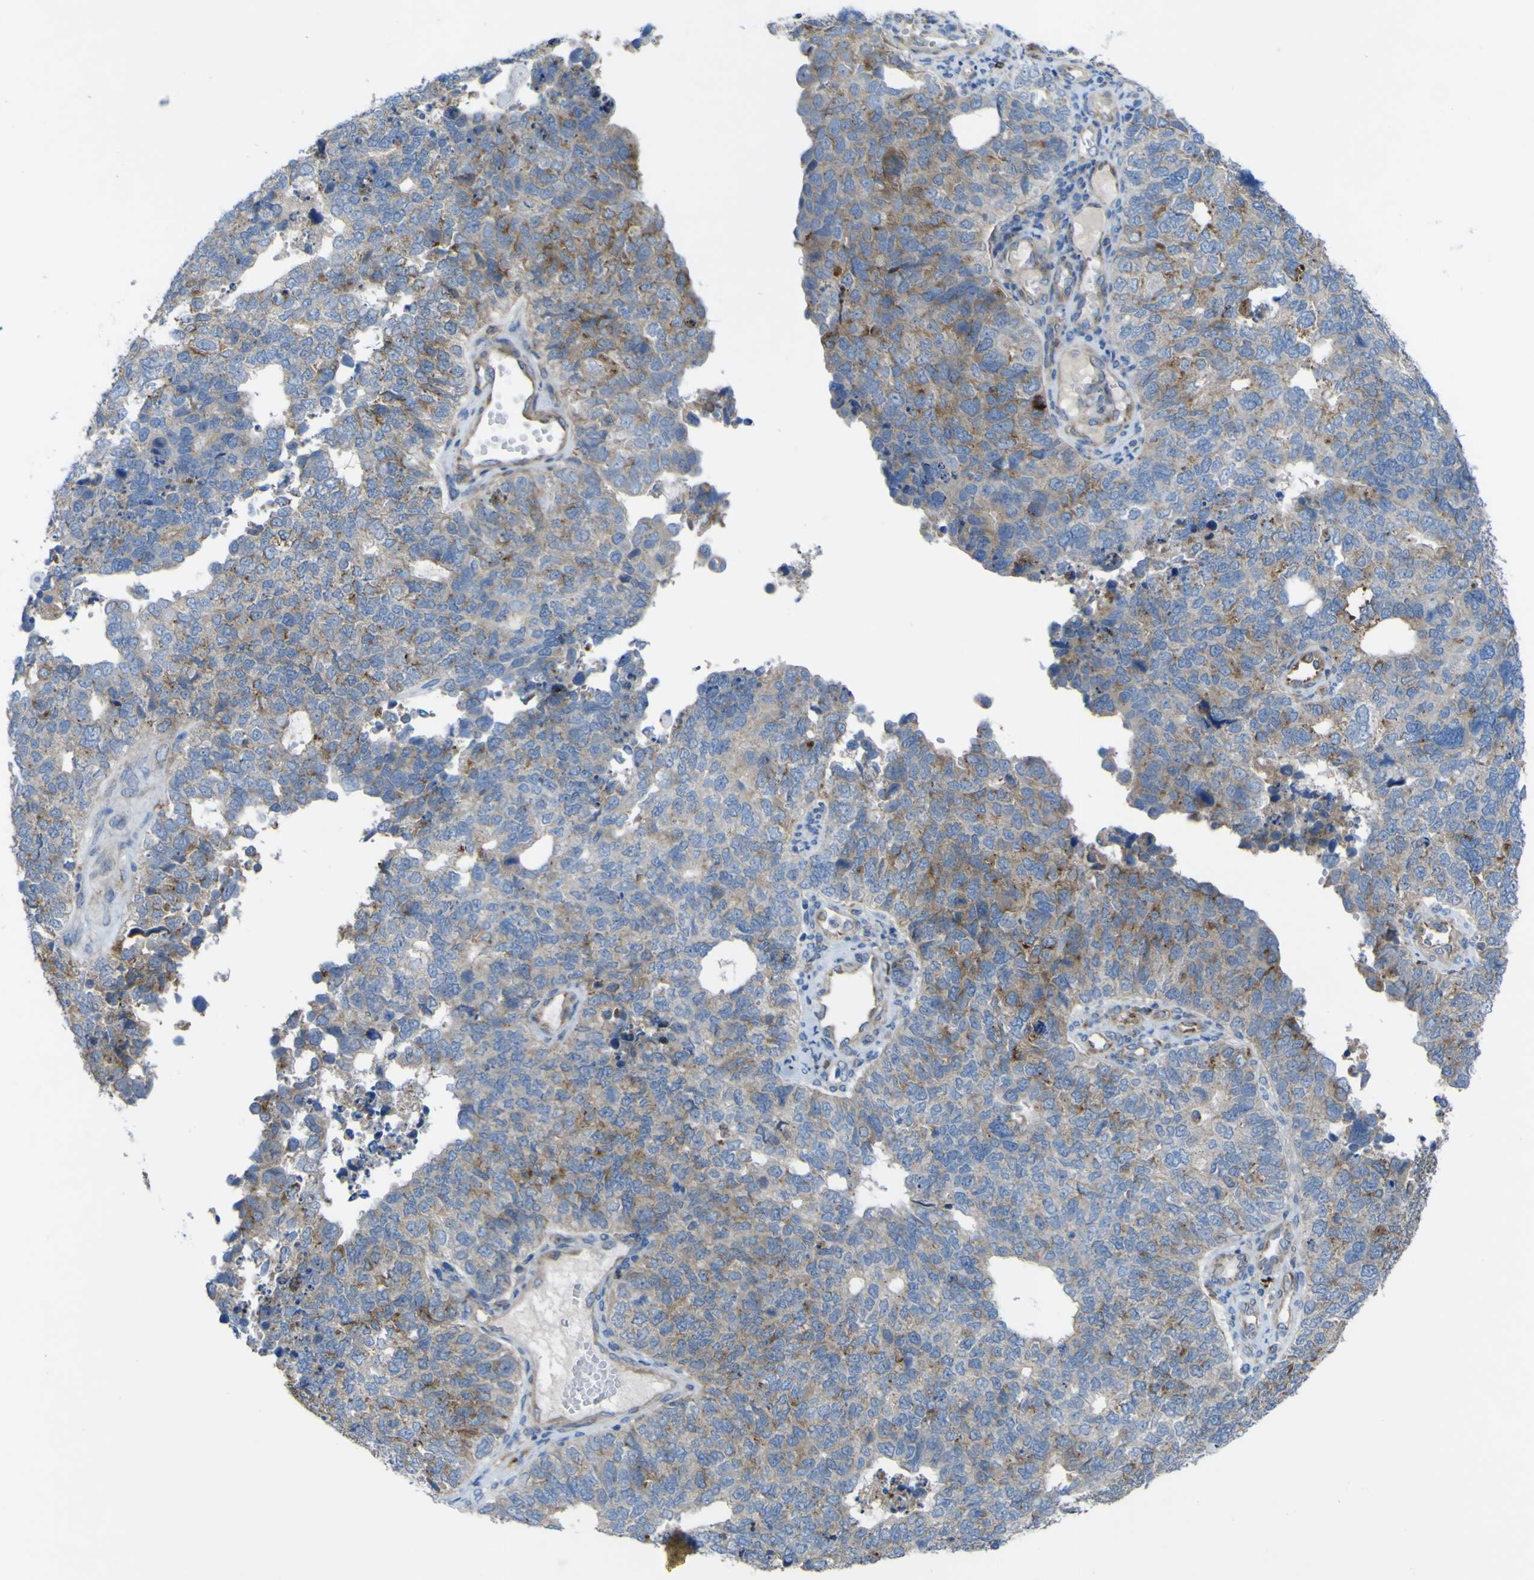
{"staining": {"intensity": "moderate", "quantity": "25%-75%", "location": "cytoplasmic/membranous"}, "tissue": "cervical cancer", "cell_type": "Tumor cells", "image_type": "cancer", "snomed": [{"axis": "morphology", "description": "Squamous cell carcinoma, NOS"}, {"axis": "topography", "description": "Cervix"}], "caption": "DAB (3,3'-diaminobenzidine) immunohistochemical staining of human cervical cancer displays moderate cytoplasmic/membranous protein positivity in approximately 25%-75% of tumor cells.", "gene": "CST3", "patient": {"sex": "female", "age": 63}}